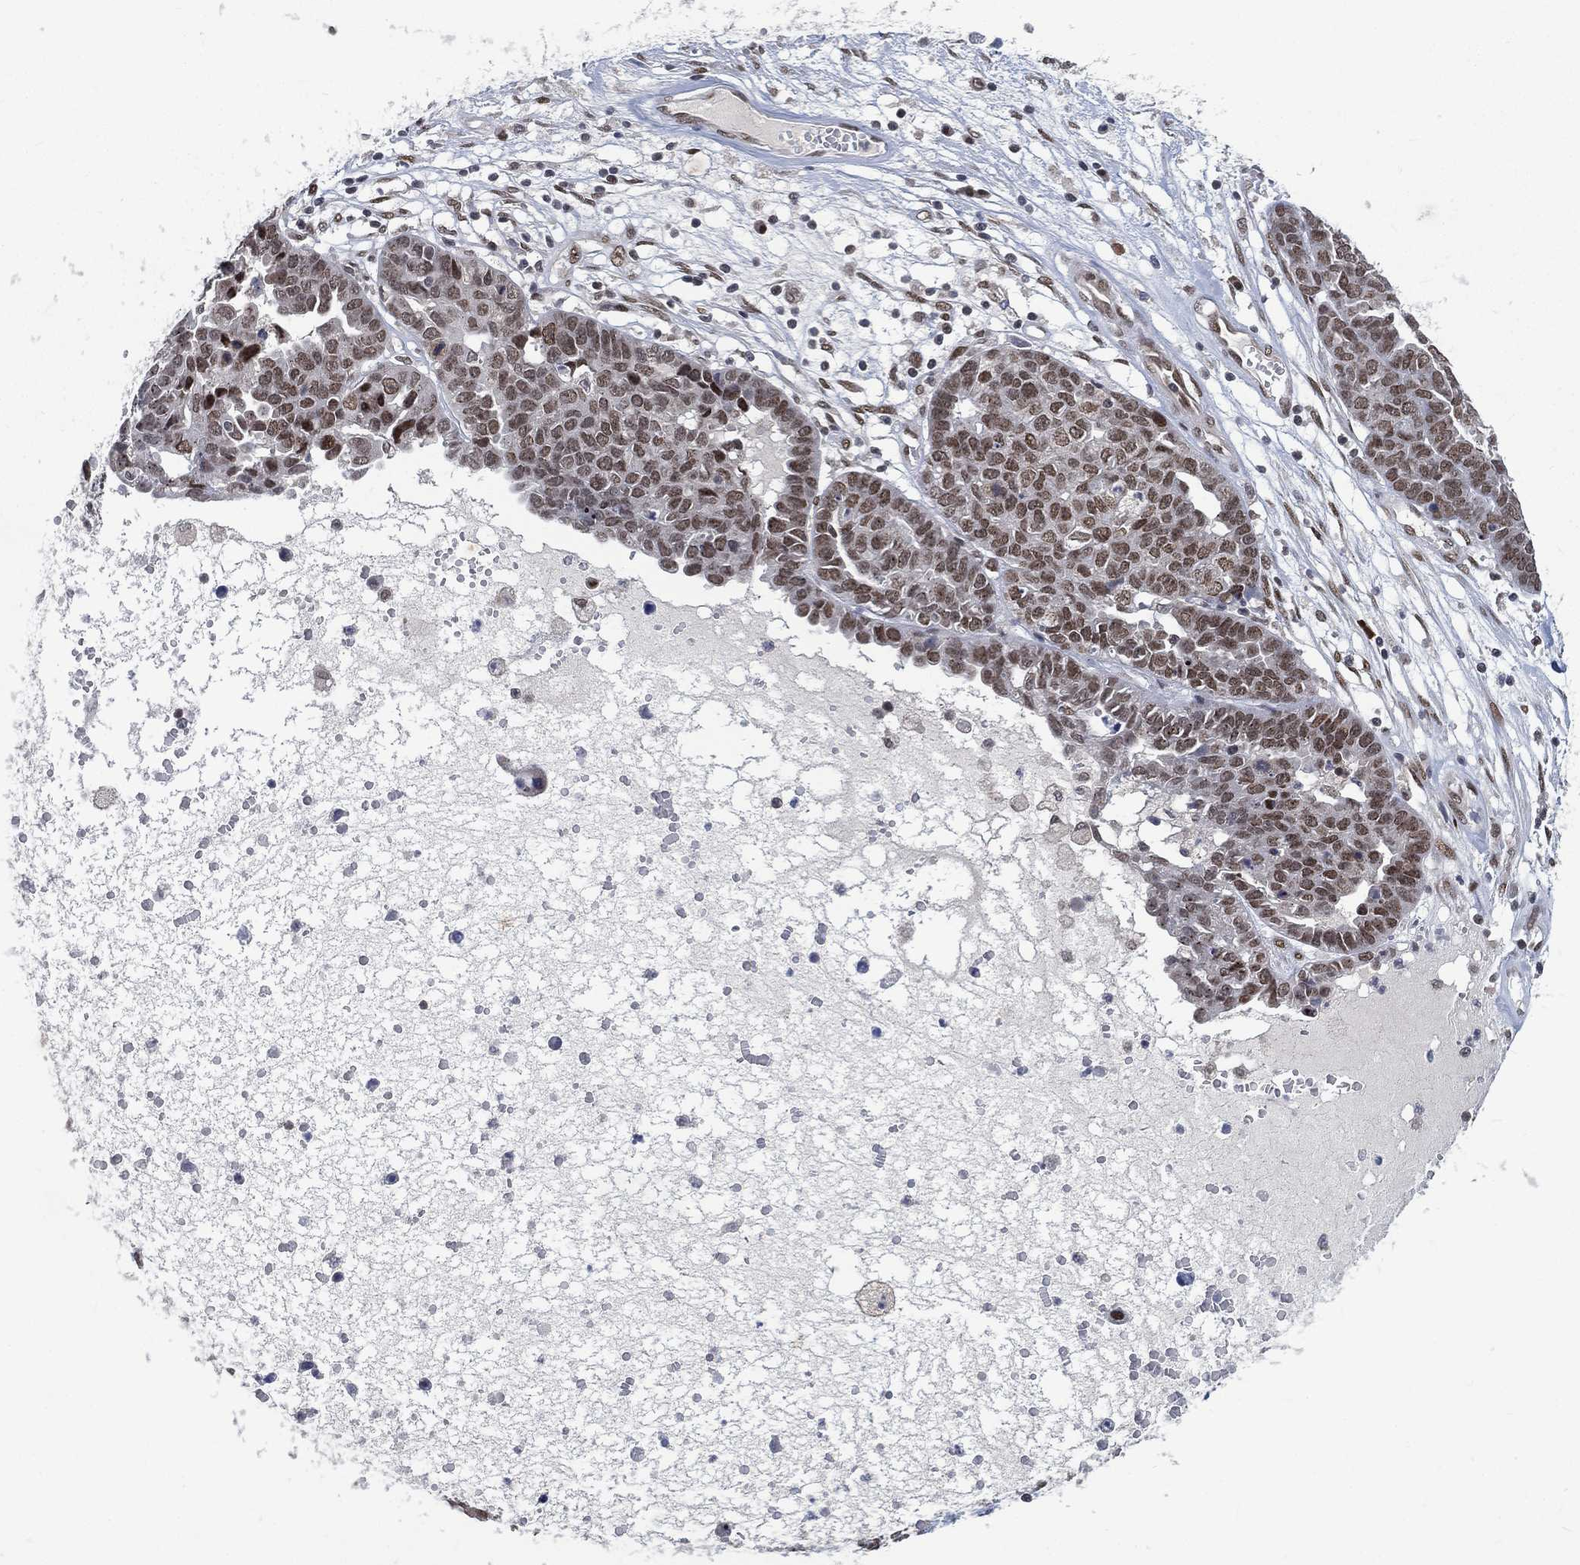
{"staining": {"intensity": "moderate", "quantity": ">75%", "location": "nuclear"}, "tissue": "ovarian cancer", "cell_type": "Tumor cells", "image_type": "cancer", "snomed": [{"axis": "morphology", "description": "Cystadenocarcinoma, serous, NOS"}, {"axis": "topography", "description": "Ovary"}], "caption": "This micrograph shows immunohistochemistry staining of ovarian cancer, with medium moderate nuclear expression in approximately >75% of tumor cells.", "gene": "YLPM1", "patient": {"sex": "female", "age": 87}}